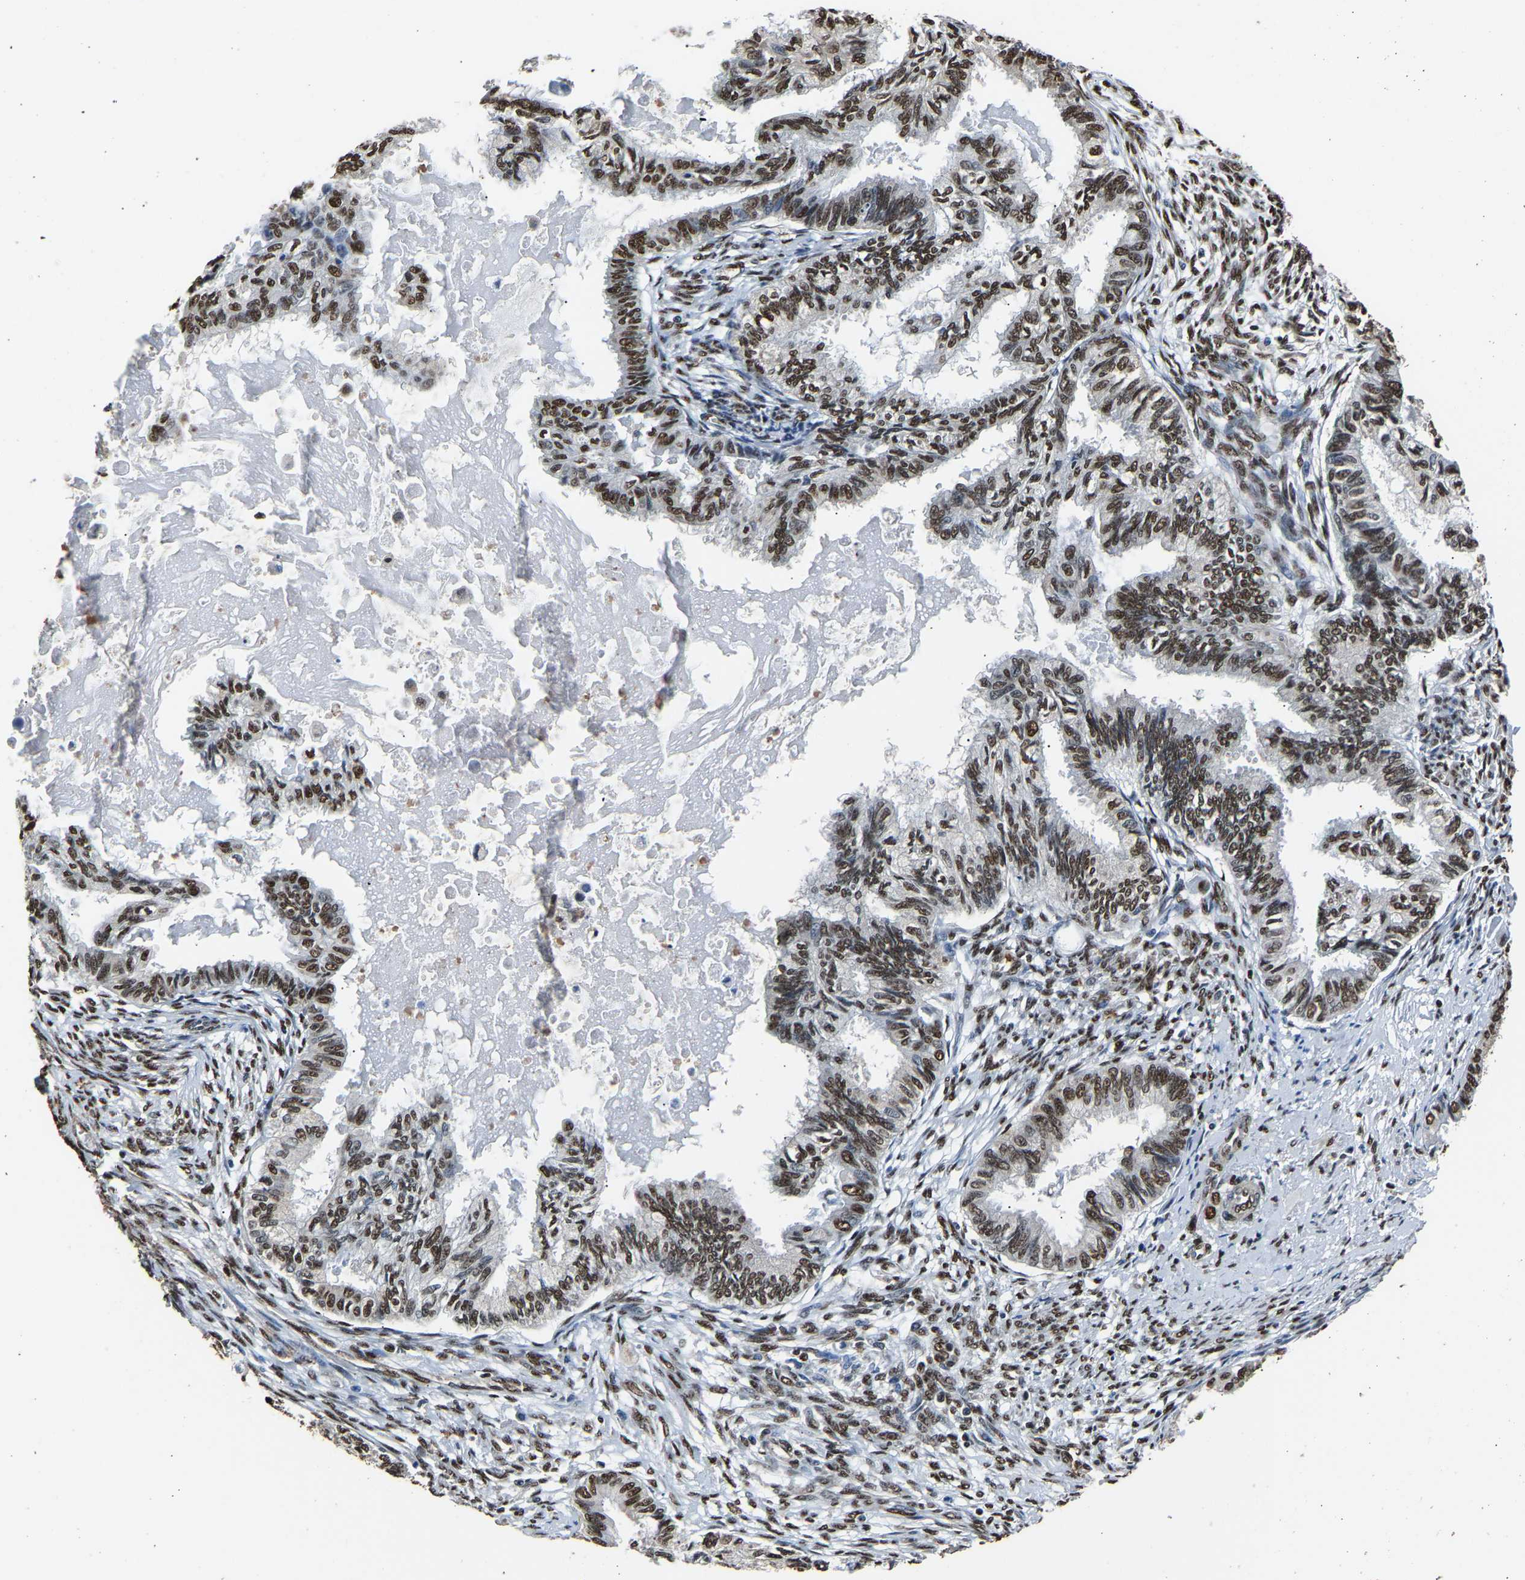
{"staining": {"intensity": "strong", "quantity": ">75%", "location": "nuclear"}, "tissue": "cervical cancer", "cell_type": "Tumor cells", "image_type": "cancer", "snomed": [{"axis": "morphology", "description": "Normal tissue, NOS"}, {"axis": "morphology", "description": "Adenocarcinoma, NOS"}, {"axis": "topography", "description": "Cervix"}, {"axis": "topography", "description": "Endometrium"}], "caption": "Immunohistochemical staining of human cervical cancer (adenocarcinoma) demonstrates high levels of strong nuclear protein staining in approximately >75% of tumor cells.", "gene": "SAFB", "patient": {"sex": "female", "age": 86}}